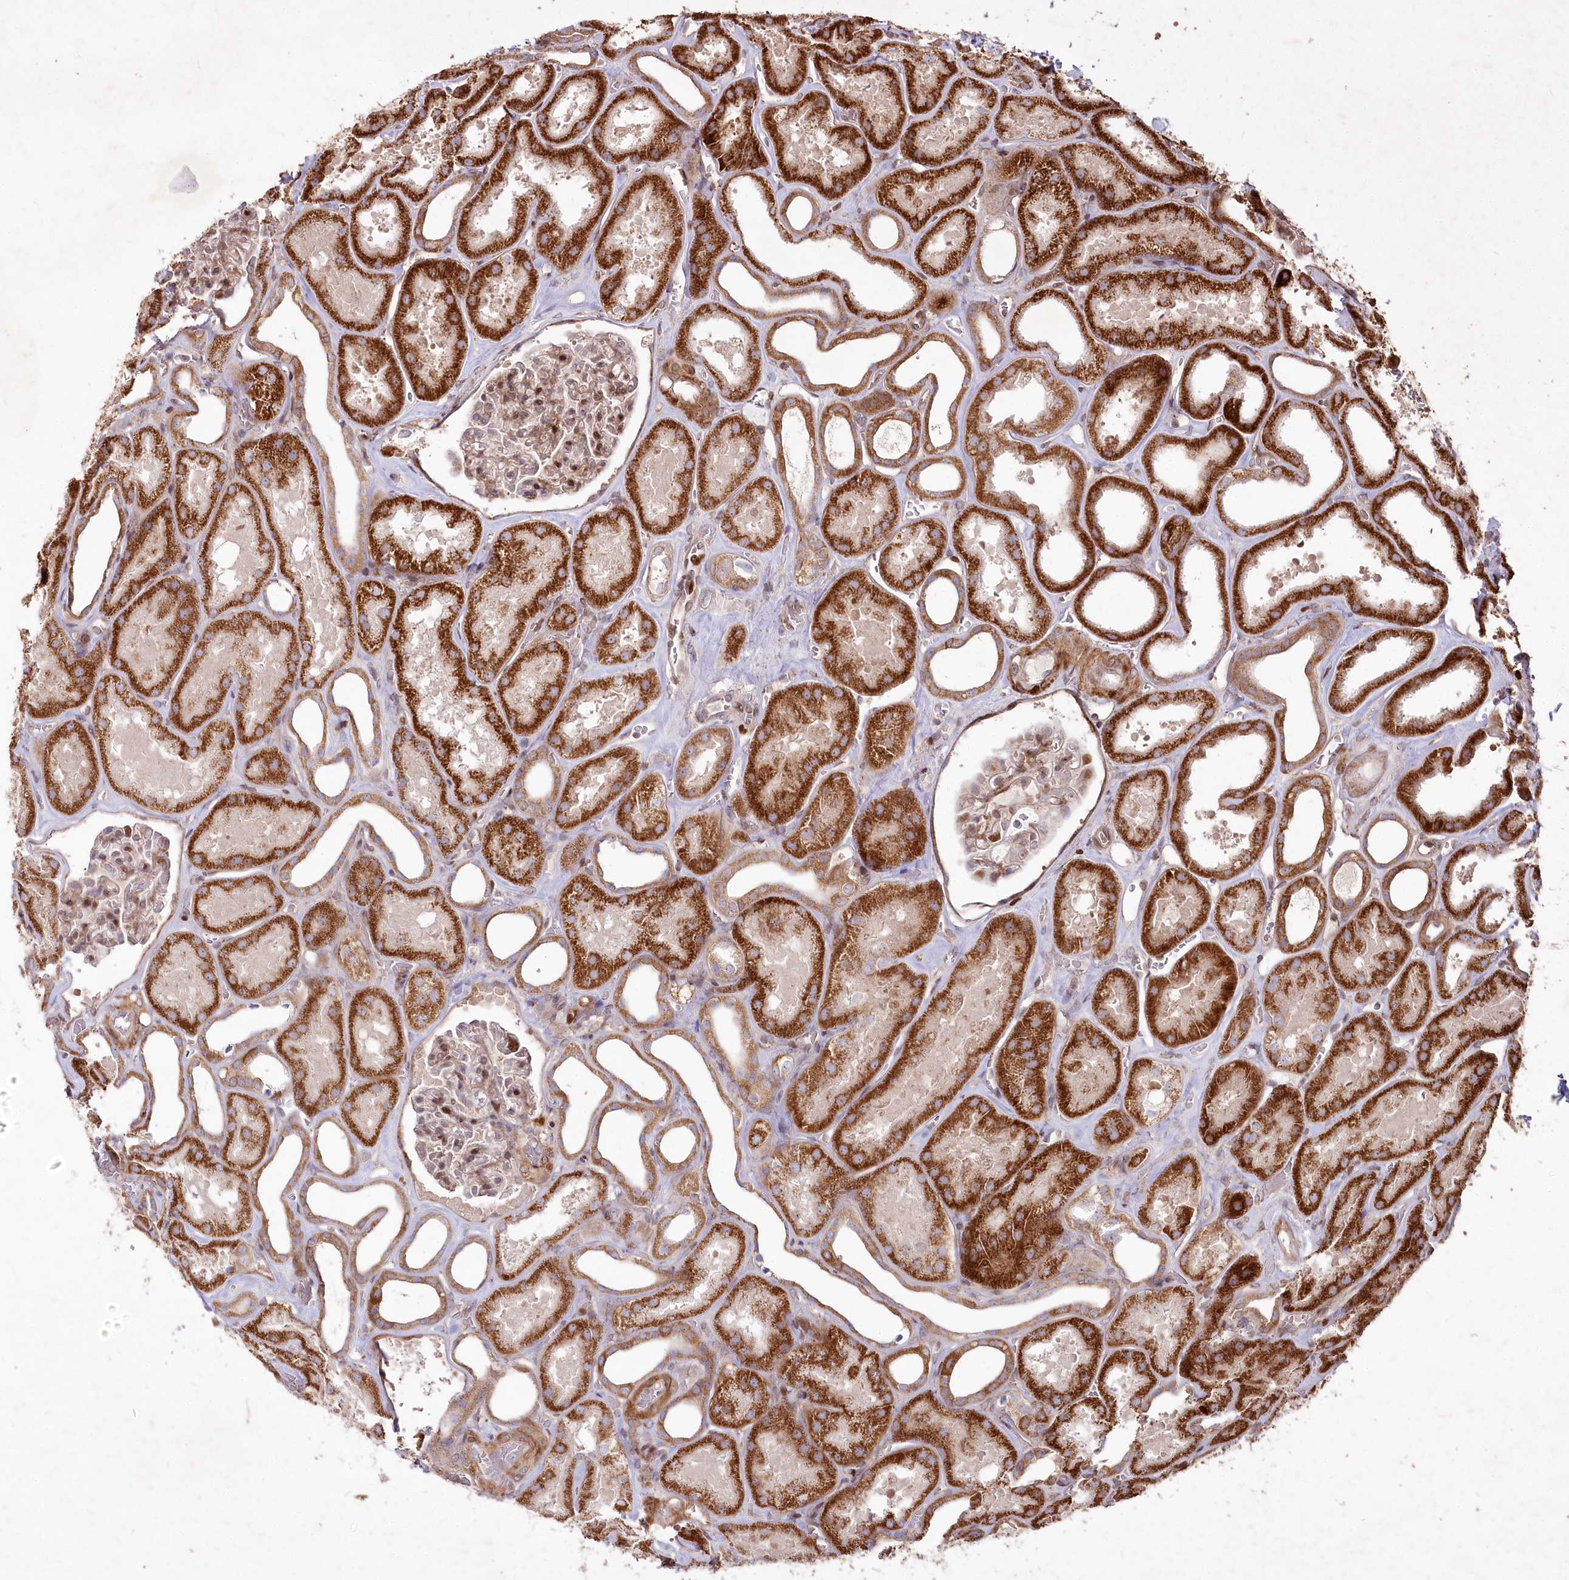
{"staining": {"intensity": "moderate", "quantity": "25%-75%", "location": "nuclear"}, "tissue": "kidney", "cell_type": "Cells in glomeruli", "image_type": "normal", "snomed": [{"axis": "morphology", "description": "Normal tissue, NOS"}, {"axis": "morphology", "description": "Adenocarcinoma, NOS"}, {"axis": "topography", "description": "Kidney"}], "caption": "Brown immunohistochemical staining in benign human kidney demonstrates moderate nuclear staining in about 25%-75% of cells in glomeruli. Using DAB (brown) and hematoxylin (blue) stains, captured at high magnification using brightfield microscopy.", "gene": "PSTK", "patient": {"sex": "female", "age": 68}}